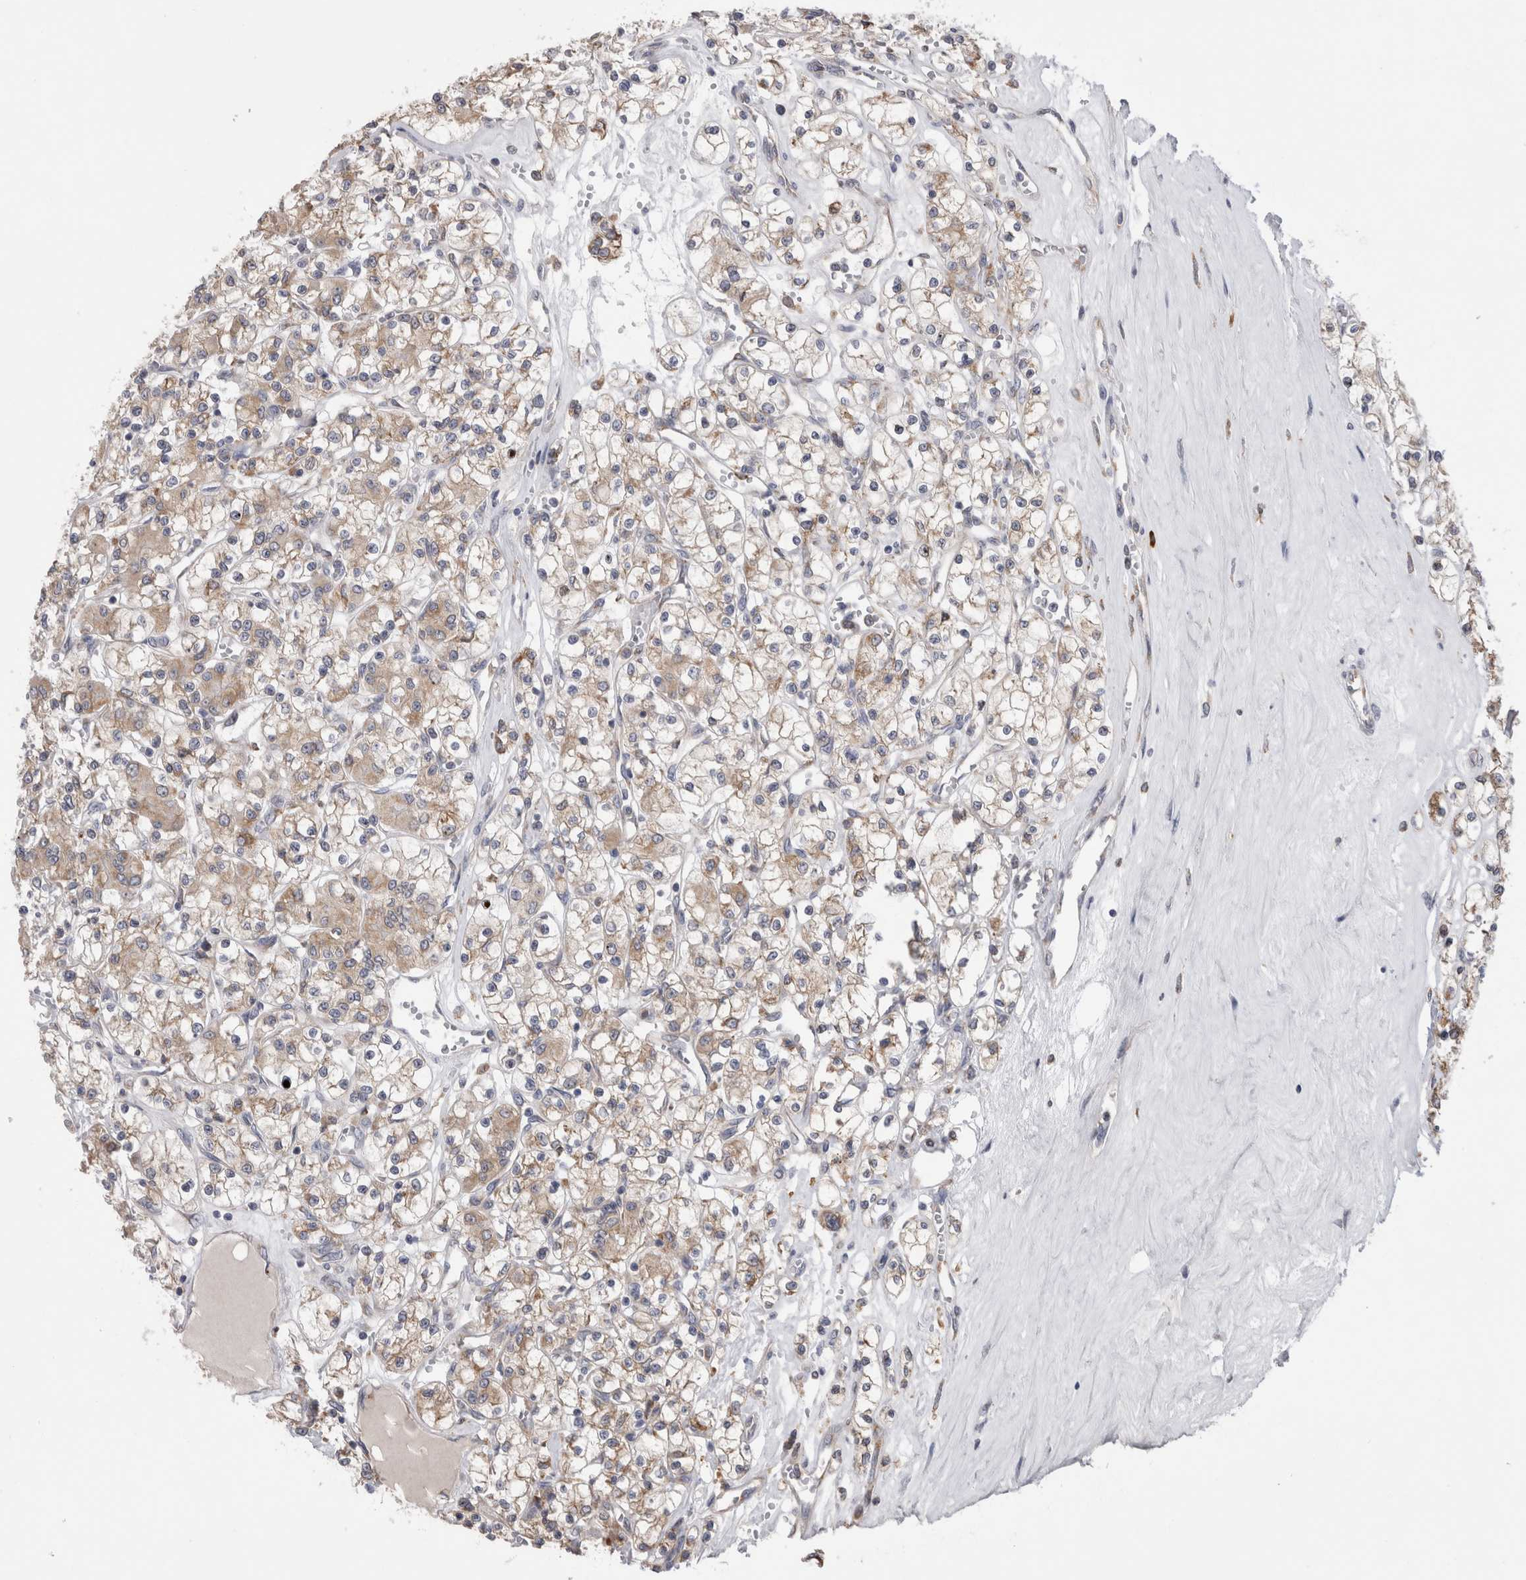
{"staining": {"intensity": "weak", "quantity": ">75%", "location": "cytoplasmic/membranous"}, "tissue": "renal cancer", "cell_type": "Tumor cells", "image_type": "cancer", "snomed": [{"axis": "morphology", "description": "Adenocarcinoma, NOS"}, {"axis": "topography", "description": "Kidney"}], "caption": "High-magnification brightfield microscopy of renal cancer stained with DAB (brown) and counterstained with hematoxylin (blue). tumor cells exhibit weak cytoplasmic/membranous staining is appreciated in about>75% of cells.", "gene": "ZNF341", "patient": {"sex": "female", "age": 59}}